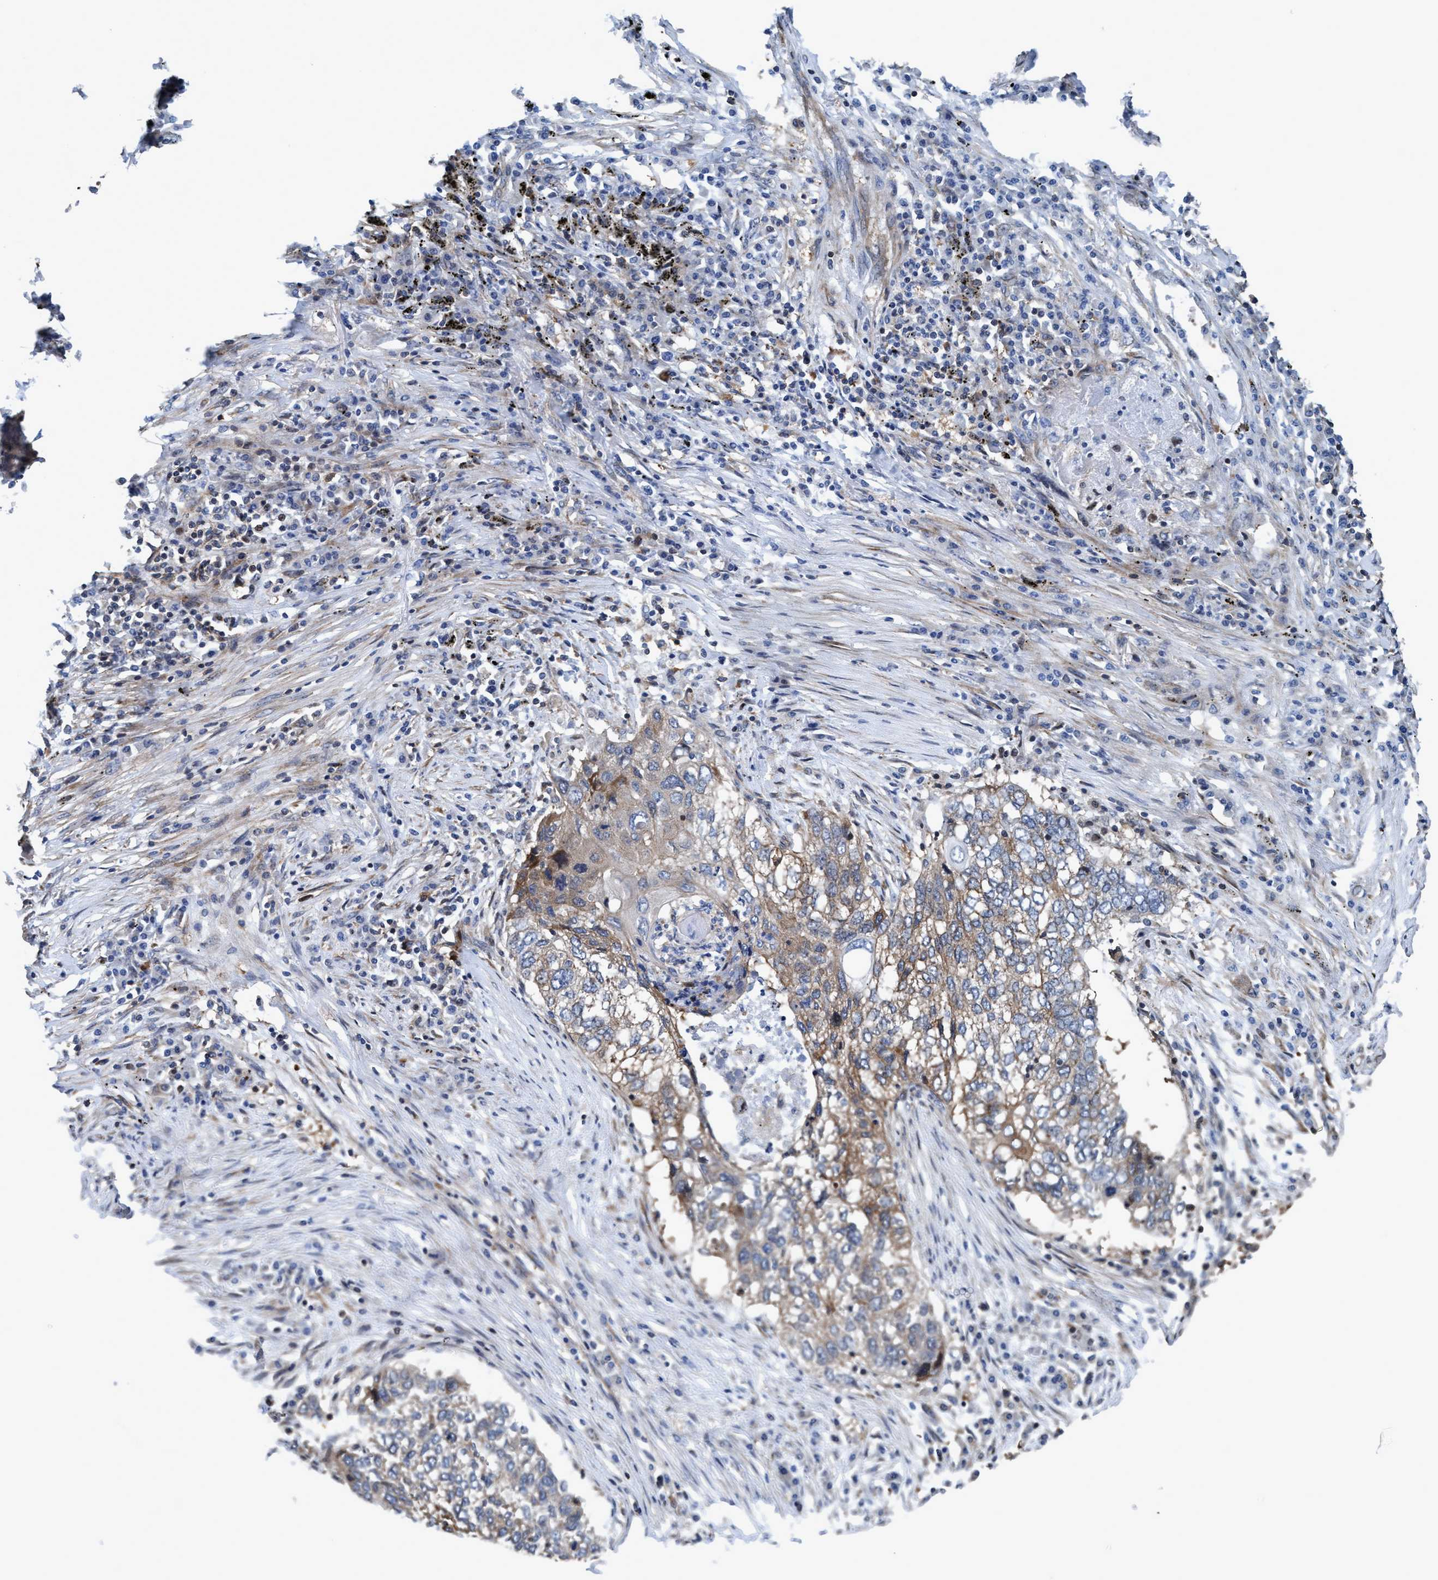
{"staining": {"intensity": "weak", "quantity": ">75%", "location": "cytoplasmic/membranous"}, "tissue": "lung cancer", "cell_type": "Tumor cells", "image_type": "cancer", "snomed": [{"axis": "morphology", "description": "Squamous cell carcinoma, NOS"}, {"axis": "topography", "description": "Lung"}], "caption": "Immunohistochemistry (DAB (3,3'-diaminobenzidine)) staining of squamous cell carcinoma (lung) shows weak cytoplasmic/membranous protein expression in approximately >75% of tumor cells.", "gene": "NMT1", "patient": {"sex": "female", "age": 63}}